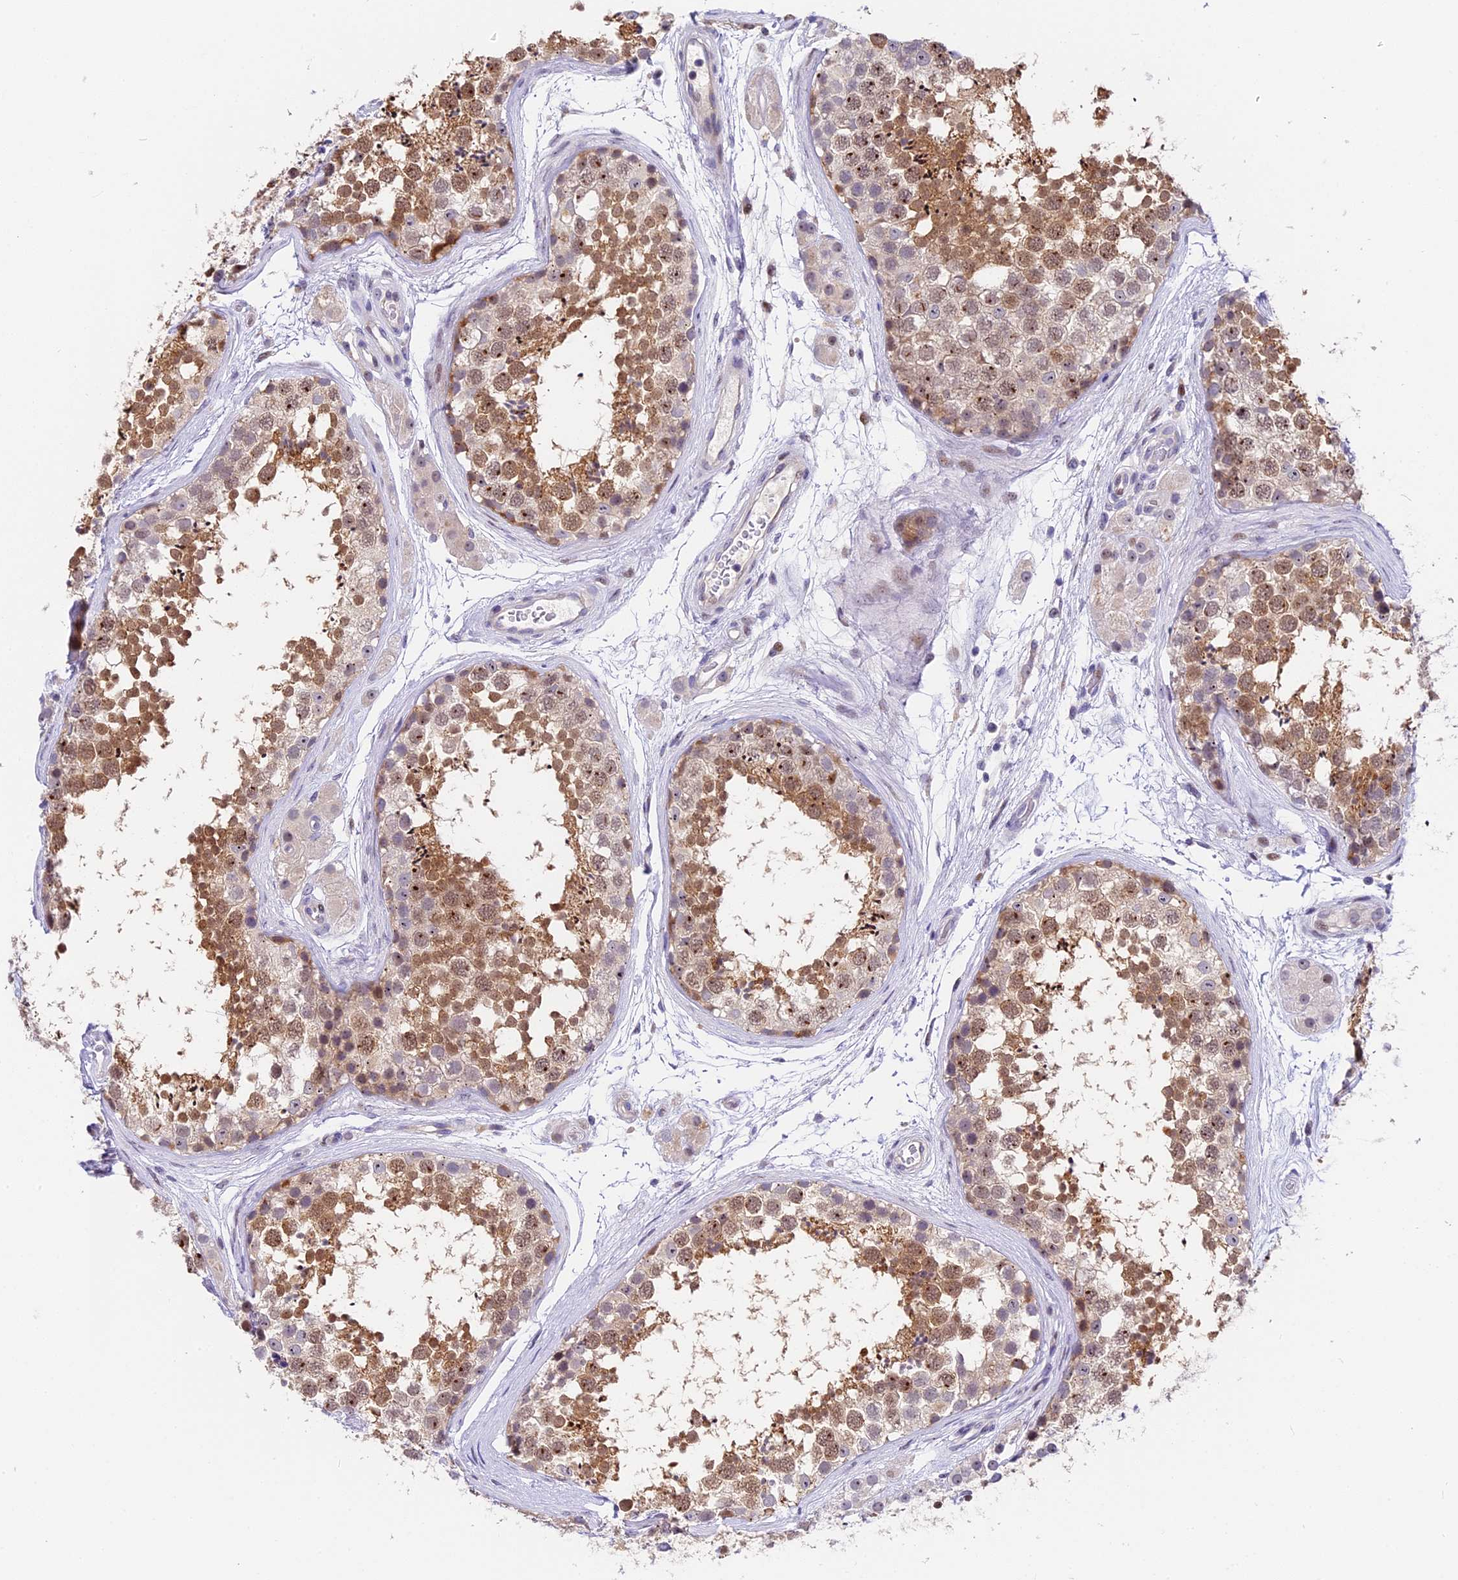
{"staining": {"intensity": "moderate", "quantity": "25%-75%", "location": "nuclear"}, "tissue": "testis", "cell_type": "Cells in seminiferous ducts", "image_type": "normal", "snomed": [{"axis": "morphology", "description": "Normal tissue, NOS"}, {"axis": "topography", "description": "Testis"}], "caption": "Protein expression analysis of benign human testis reveals moderate nuclear positivity in about 25%-75% of cells in seminiferous ducts.", "gene": "MIDN", "patient": {"sex": "male", "age": 56}}